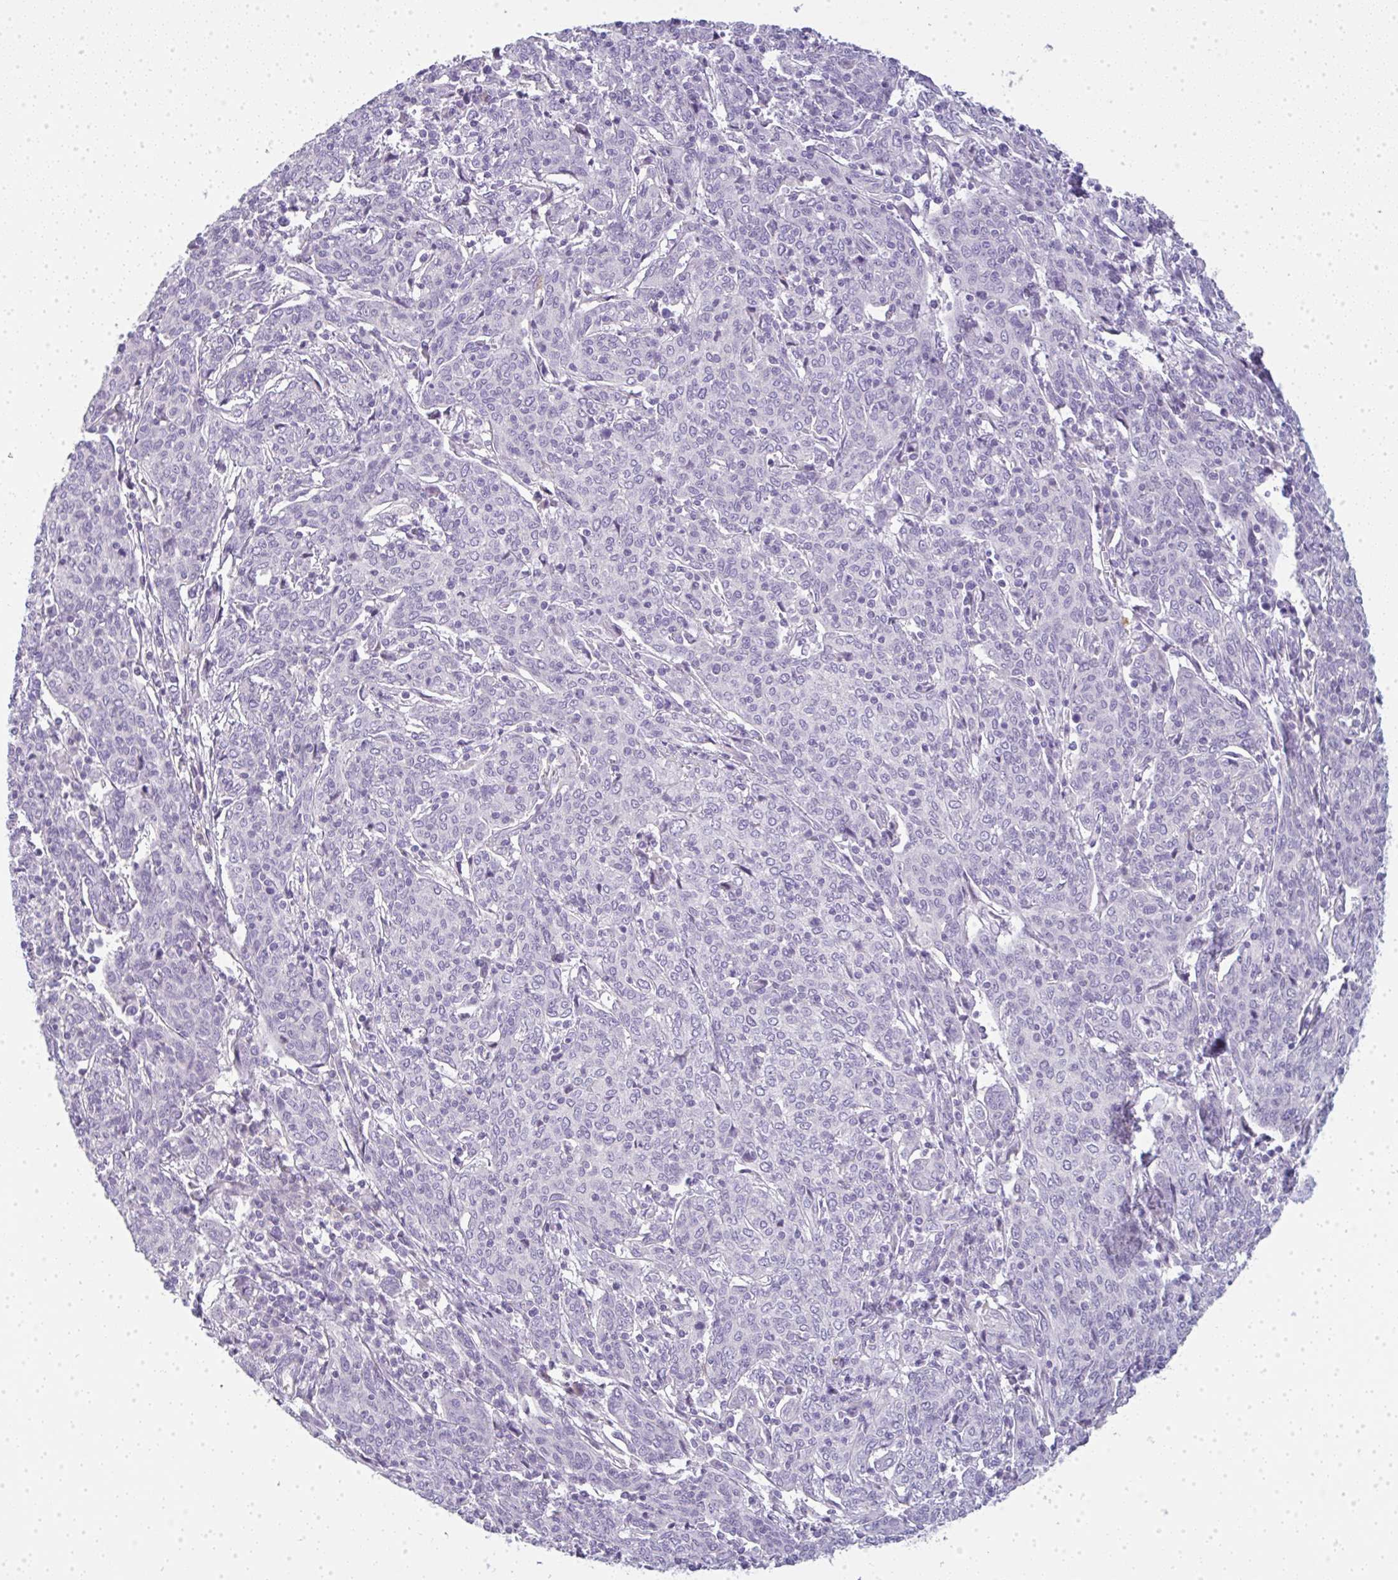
{"staining": {"intensity": "negative", "quantity": "none", "location": "none"}, "tissue": "cervical cancer", "cell_type": "Tumor cells", "image_type": "cancer", "snomed": [{"axis": "morphology", "description": "Squamous cell carcinoma, NOS"}, {"axis": "topography", "description": "Cervix"}], "caption": "Tumor cells are negative for brown protein staining in squamous cell carcinoma (cervical). (DAB immunohistochemistry with hematoxylin counter stain).", "gene": "LPAR4", "patient": {"sex": "female", "age": 67}}